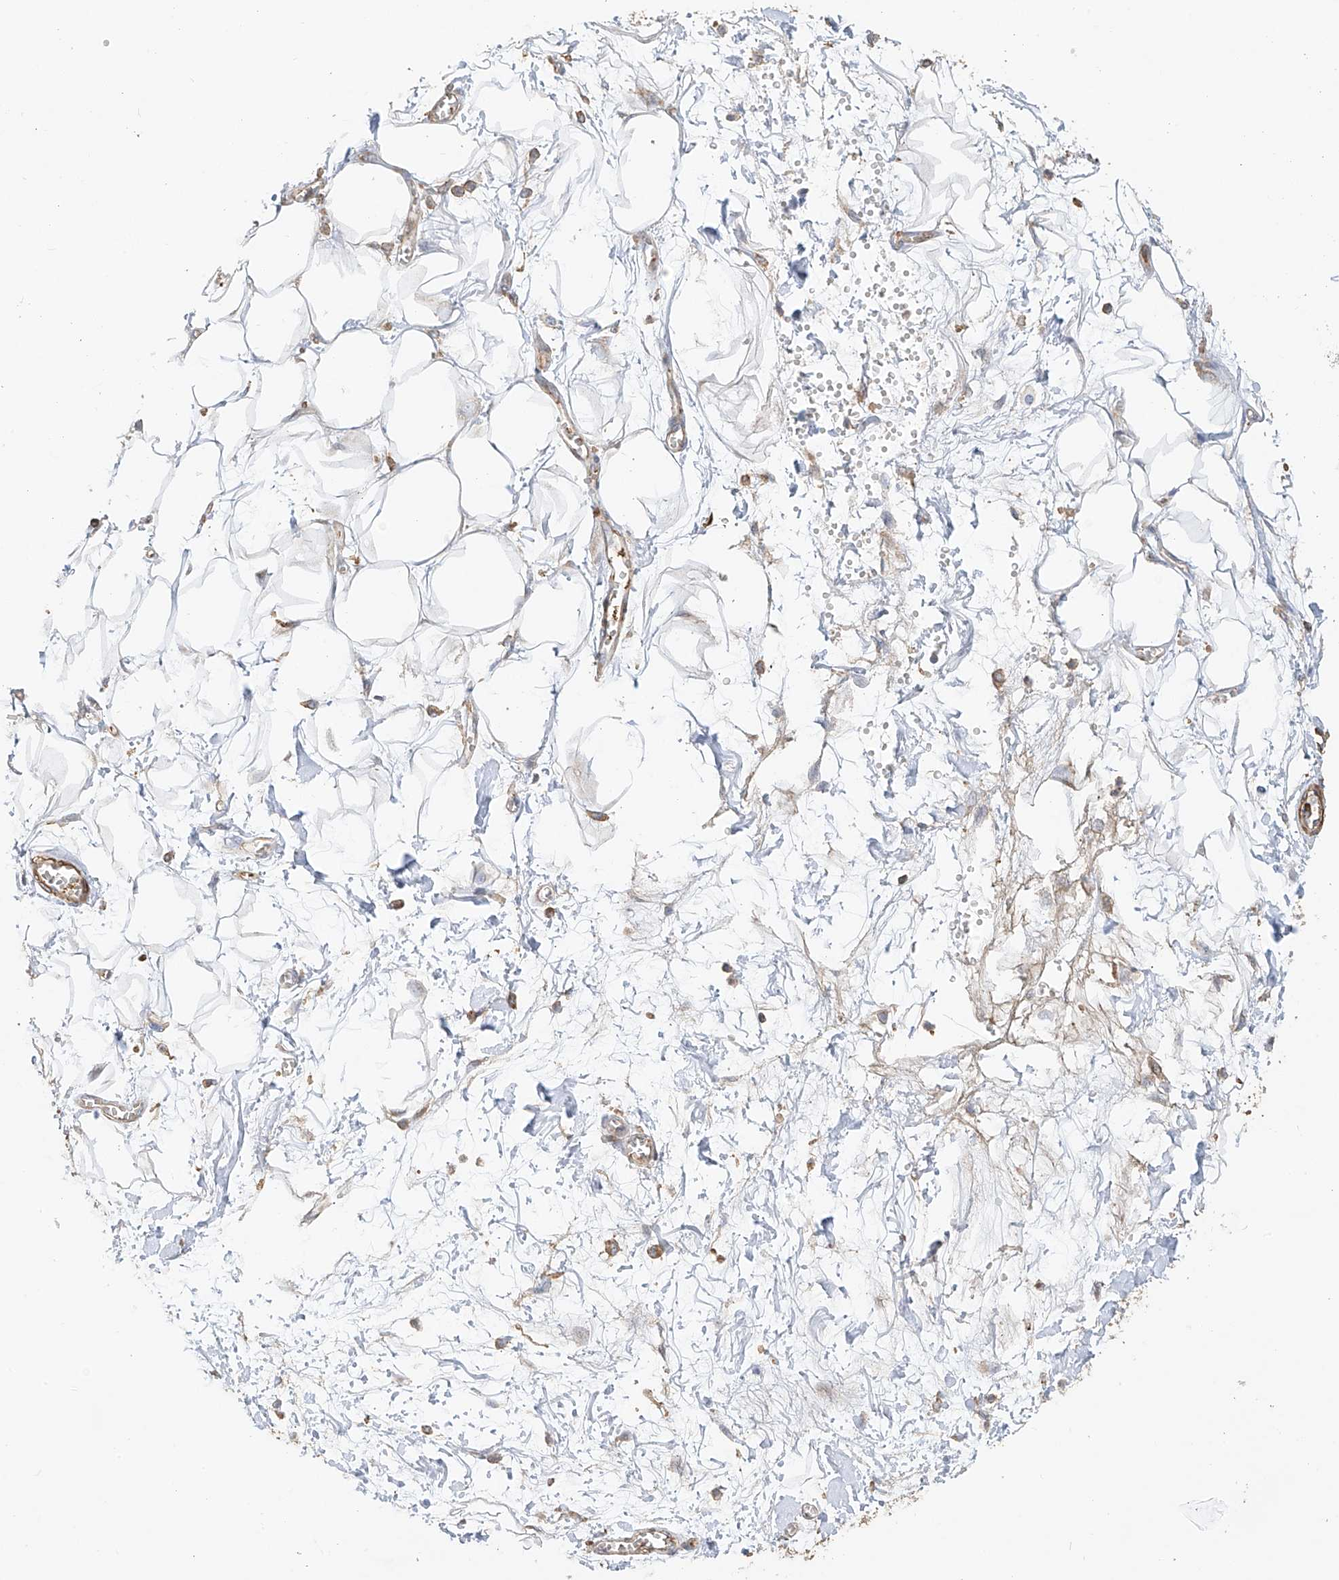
{"staining": {"intensity": "negative", "quantity": "none", "location": "none"}, "tissue": "adipose tissue", "cell_type": "Adipocytes", "image_type": "normal", "snomed": [{"axis": "morphology", "description": "Normal tissue, NOS"}, {"axis": "morphology", "description": "Adenocarcinoma, NOS"}, {"axis": "topography", "description": "Pancreas"}, {"axis": "topography", "description": "Peripheral nerve tissue"}], "caption": "The image displays no staining of adipocytes in unremarkable adipose tissue.", "gene": "SLC43A3", "patient": {"sex": "male", "age": 59}}